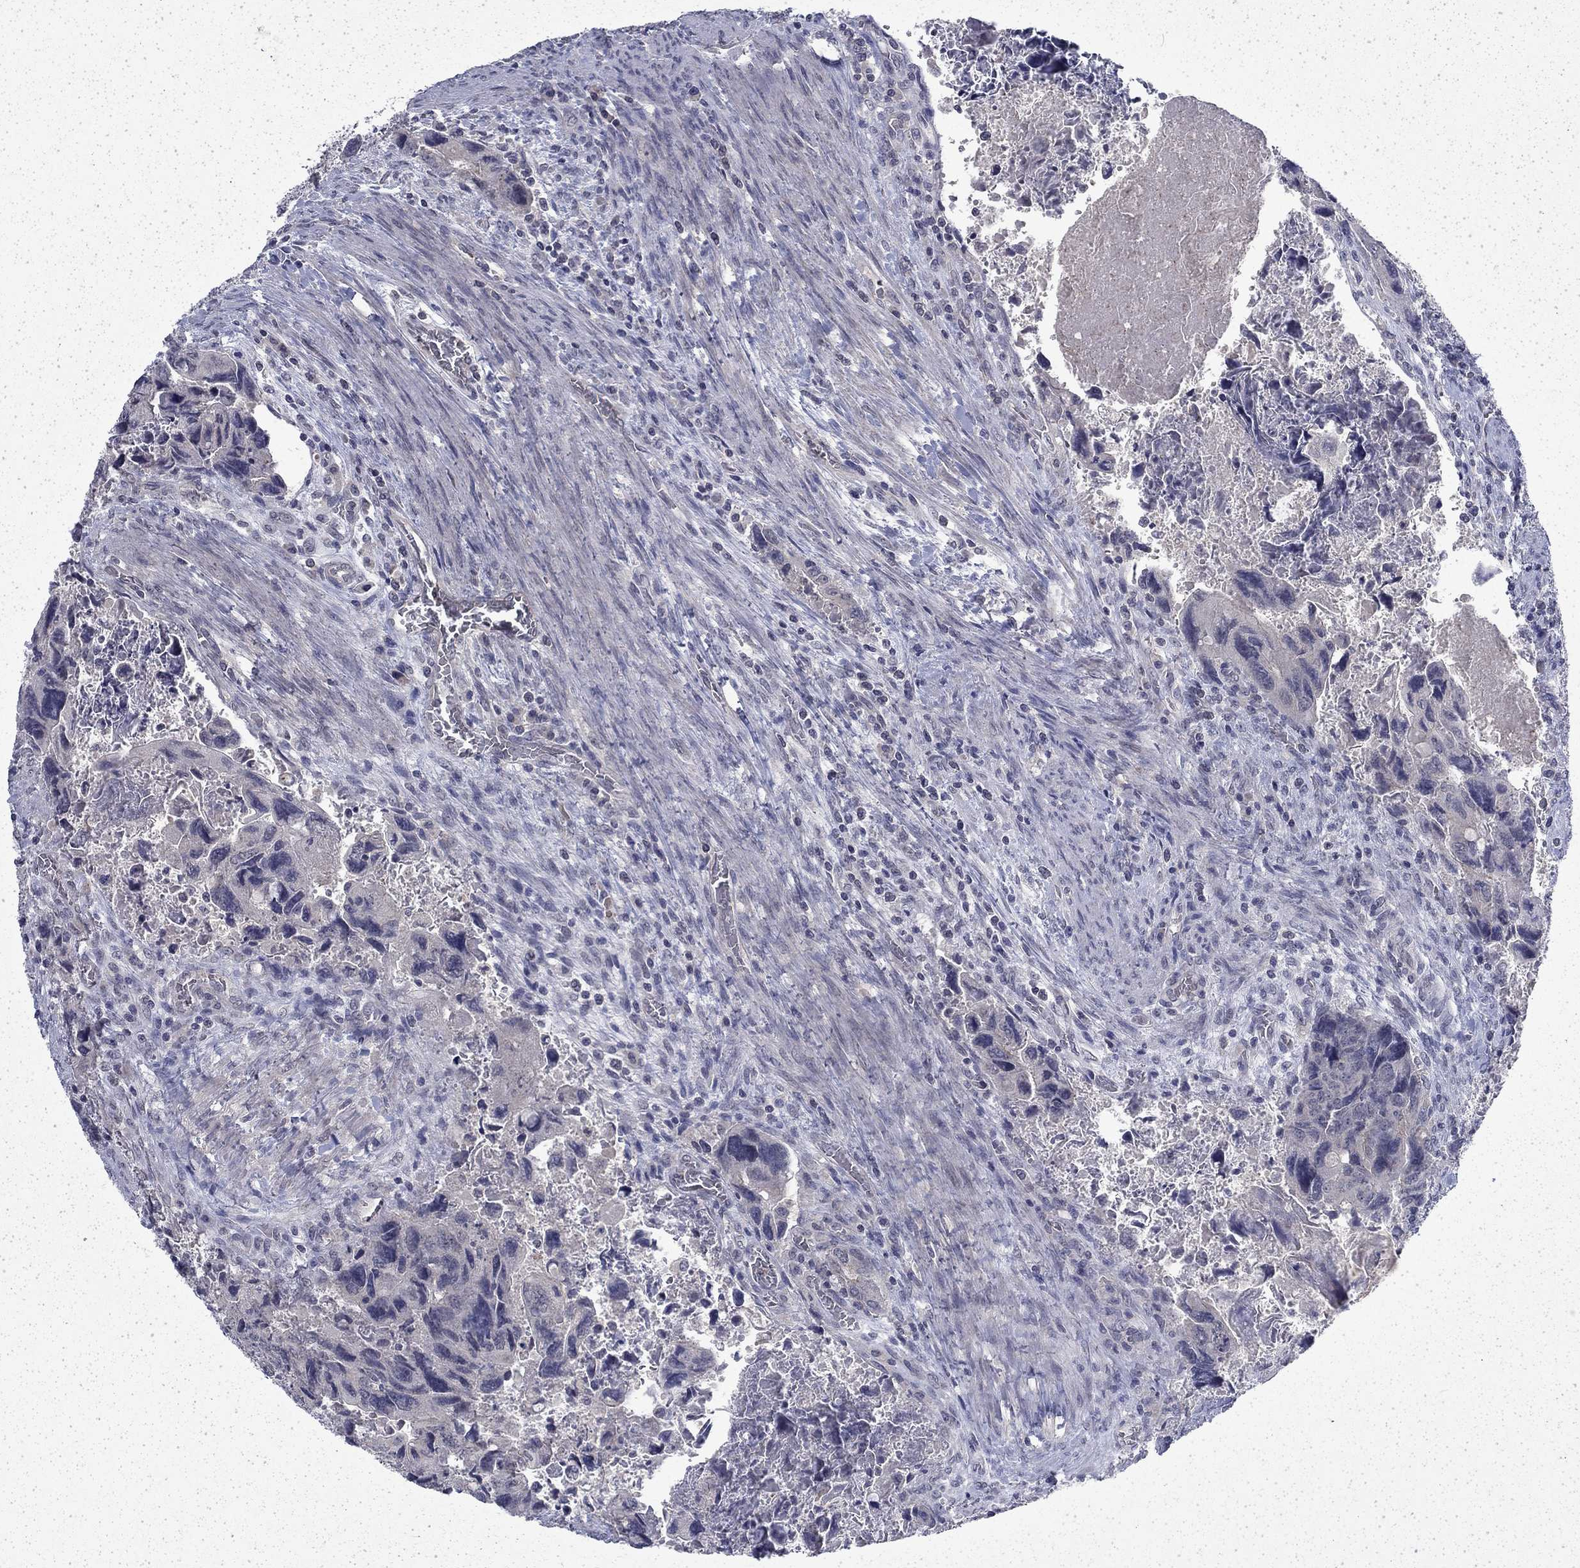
{"staining": {"intensity": "negative", "quantity": "none", "location": "none"}, "tissue": "colorectal cancer", "cell_type": "Tumor cells", "image_type": "cancer", "snomed": [{"axis": "morphology", "description": "Adenocarcinoma, NOS"}, {"axis": "topography", "description": "Rectum"}], "caption": "Immunohistochemistry (IHC) histopathology image of adenocarcinoma (colorectal) stained for a protein (brown), which reveals no positivity in tumor cells.", "gene": "CHAT", "patient": {"sex": "male", "age": 62}}